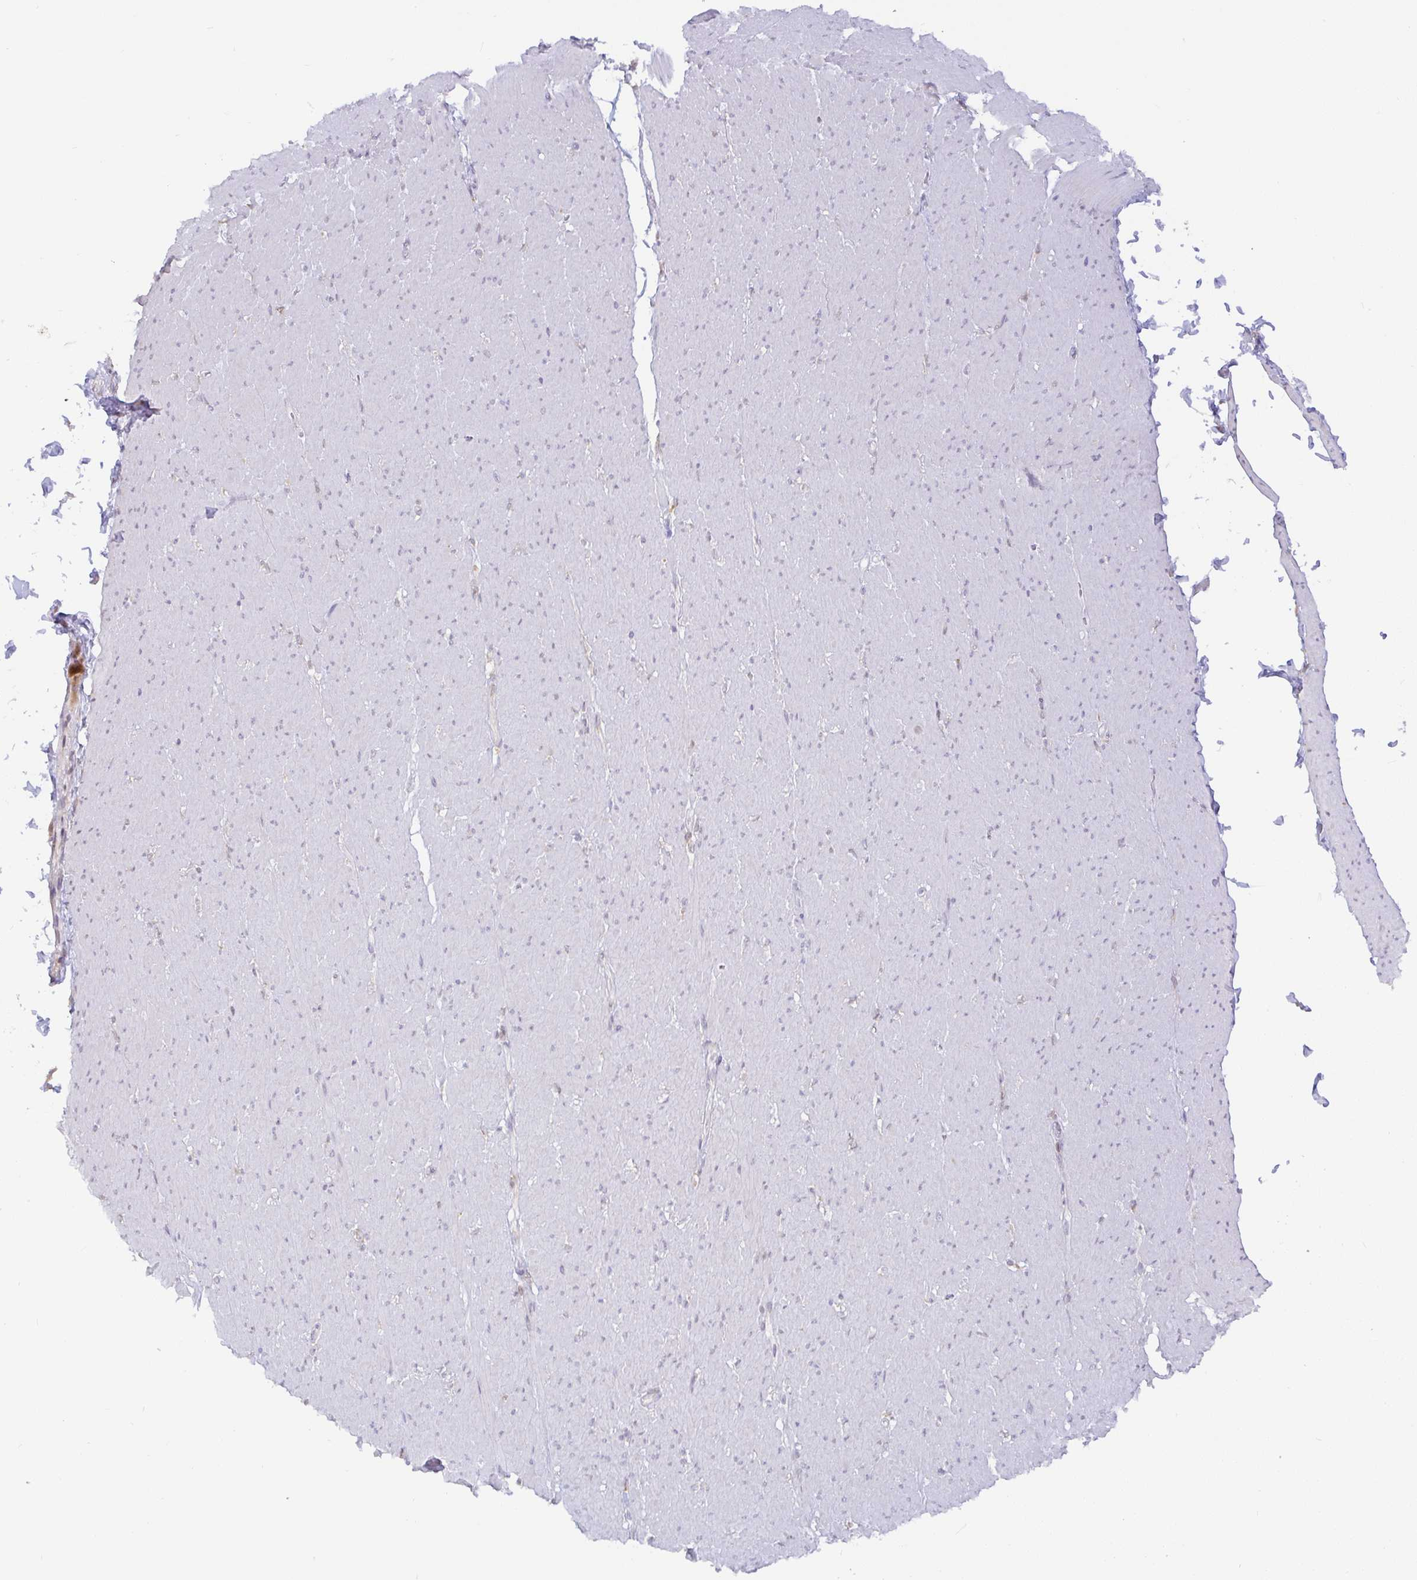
{"staining": {"intensity": "negative", "quantity": "none", "location": "none"}, "tissue": "smooth muscle", "cell_type": "Smooth muscle cells", "image_type": "normal", "snomed": [{"axis": "morphology", "description": "Normal tissue, NOS"}, {"axis": "topography", "description": "Smooth muscle"}, {"axis": "topography", "description": "Rectum"}], "caption": "A micrograph of smooth muscle stained for a protein reveals no brown staining in smooth muscle cells.", "gene": "DERL2", "patient": {"sex": "male", "age": 53}}